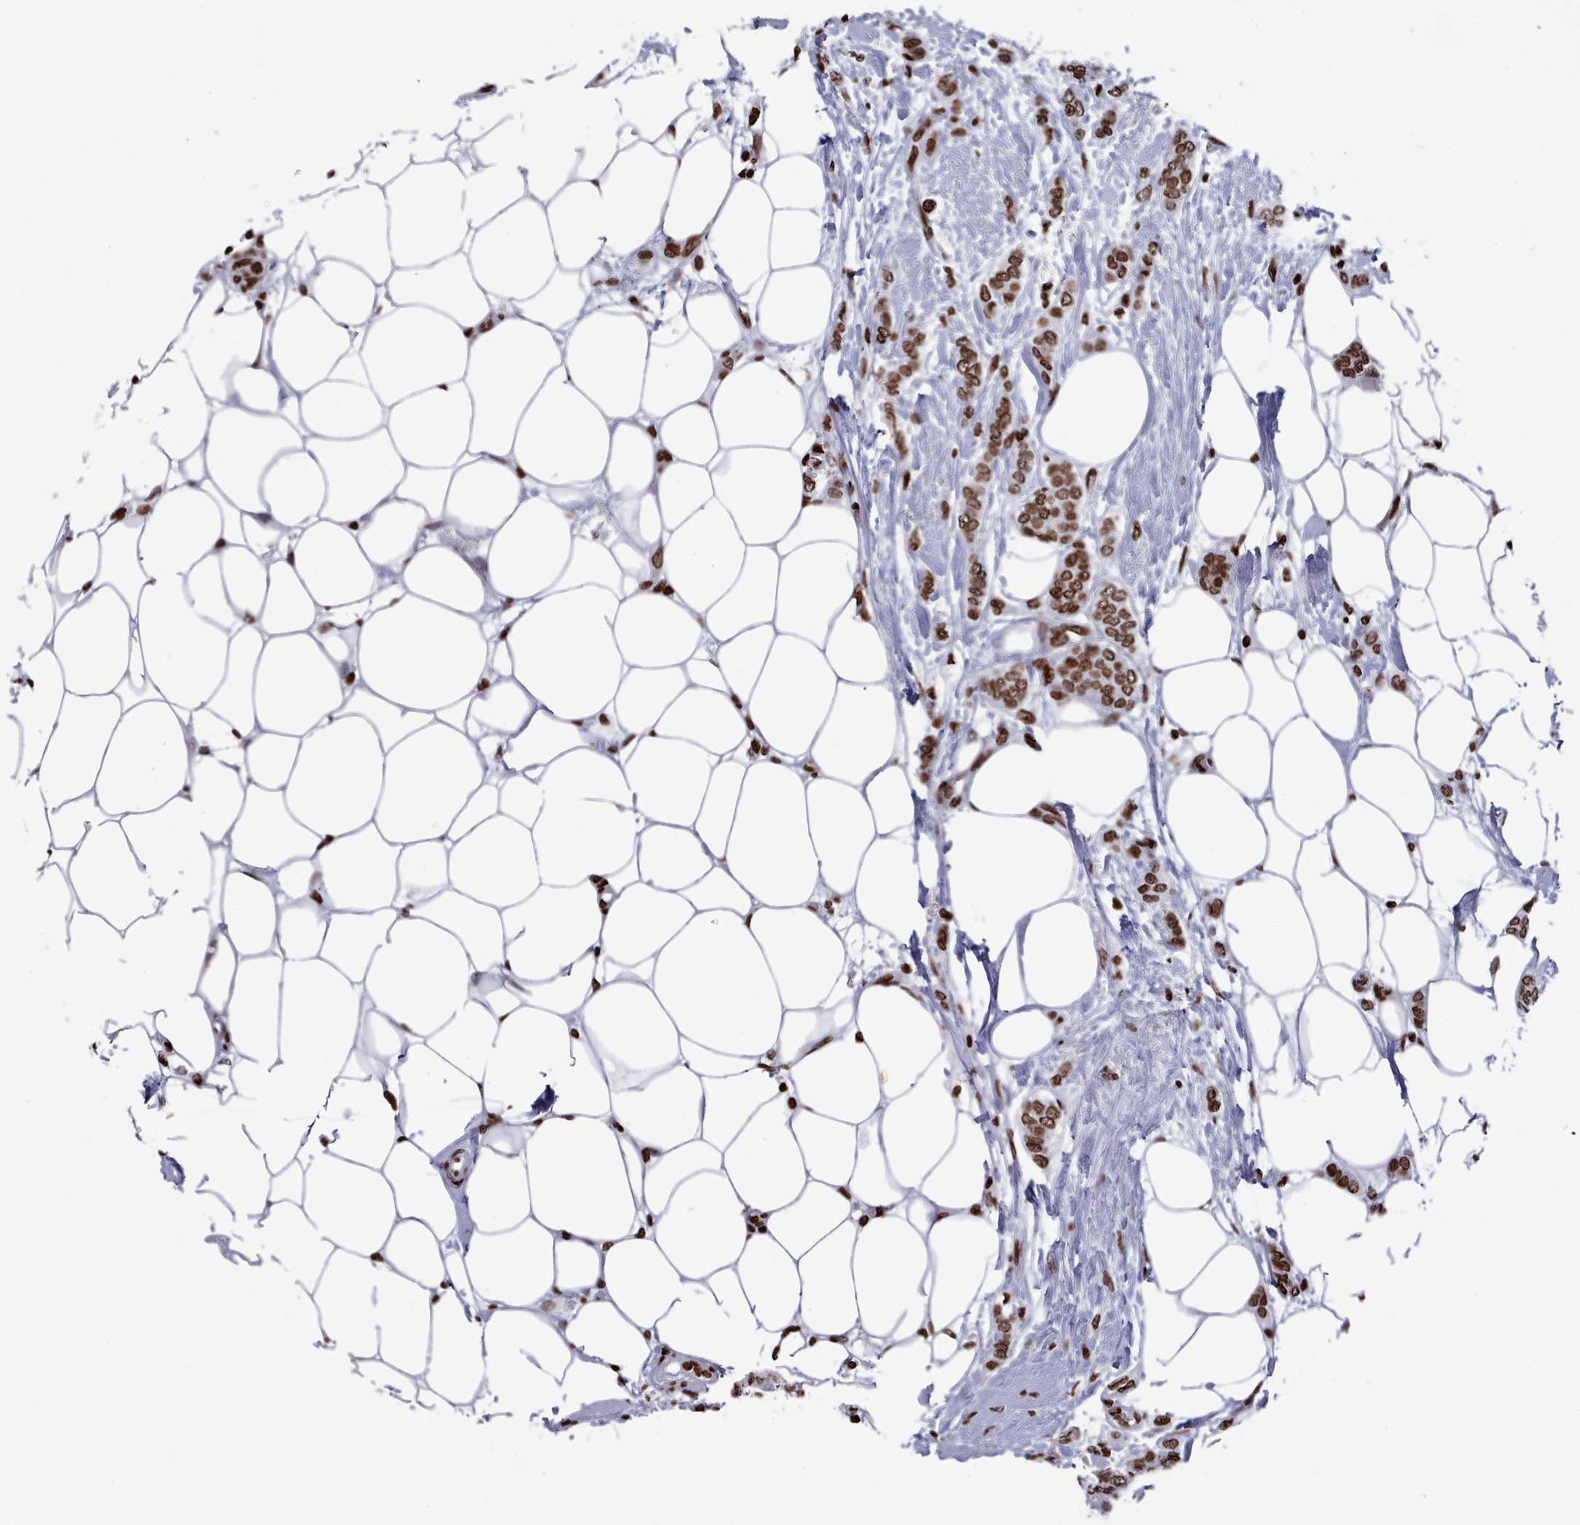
{"staining": {"intensity": "moderate", "quantity": ">75%", "location": "cytoplasmic/membranous,nuclear"}, "tissue": "breast cancer", "cell_type": "Tumor cells", "image_type": "cancer", "snomed": [{"axis": "morphology", "description": "Duct carcinoma"}, {"axis": "topography", "description": "Breast"}], "caption": "Immunohistochemistry of invasive ductal carcinoma (breast) displays medium levels of moderate cytoplasmic/membranous and nuclear staining in approximately >75% of tumor cells.", "gene": "PCDHB12", "patient": {"sex": "female", "age": 72}}